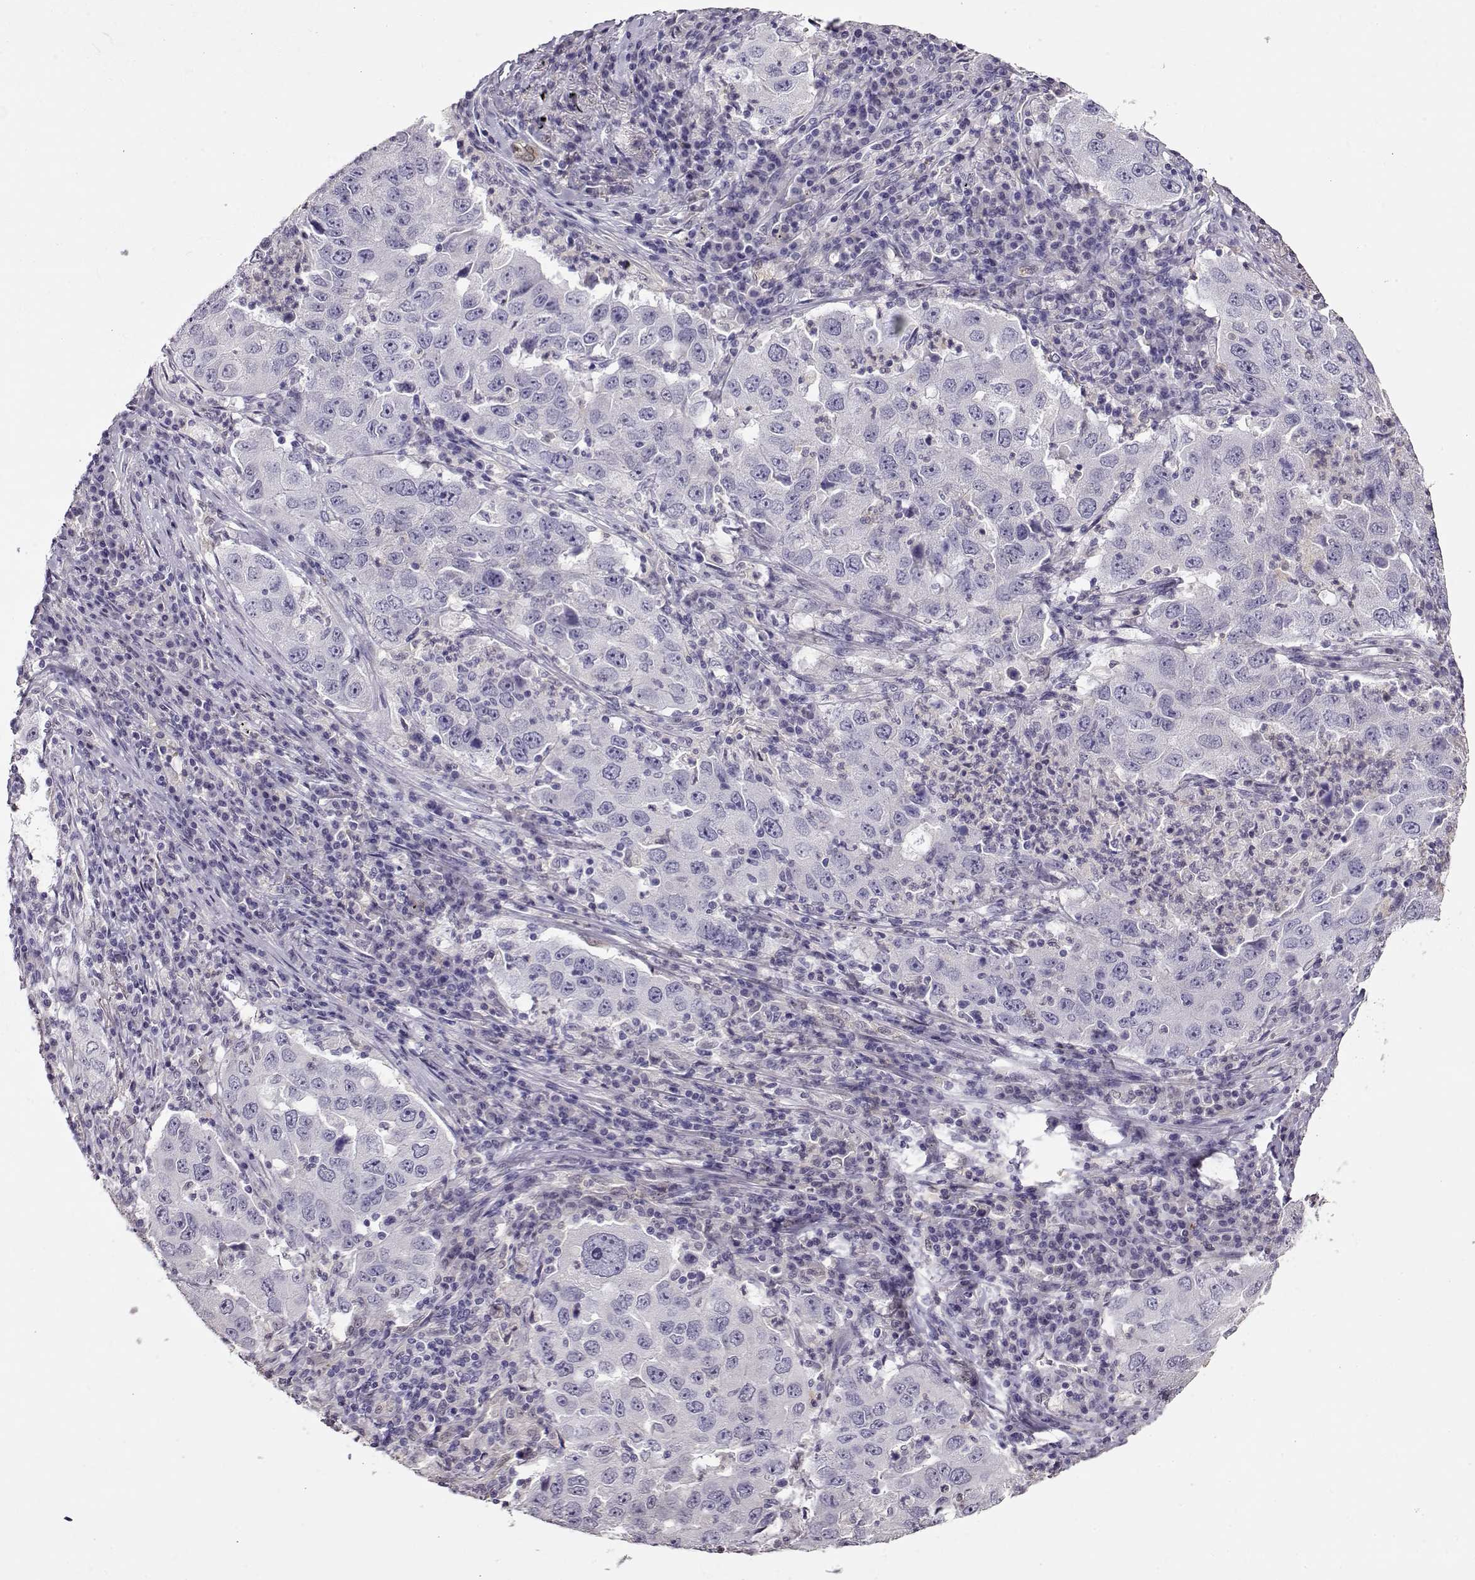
{"staining": {"intensity": "negative", "quantity": "none", "location": "none"}, "tissue": "lung cancer", "cell_type": "Tumor cells", "image_type": "cancer", "snomed": [{"axis": "morphology", "description": "Adenocarcinoma, NOS"}, {"axis": "topography", "description": "Lung"}], "caption": "Micrograph shows no significant protein staining in tumor cells of adenocarcinoma (lung). (Brightfield microscopy of DAB IHC at high magnification).", "gene": "CCR8", "patient": {"sex": "male", "age": 73}}